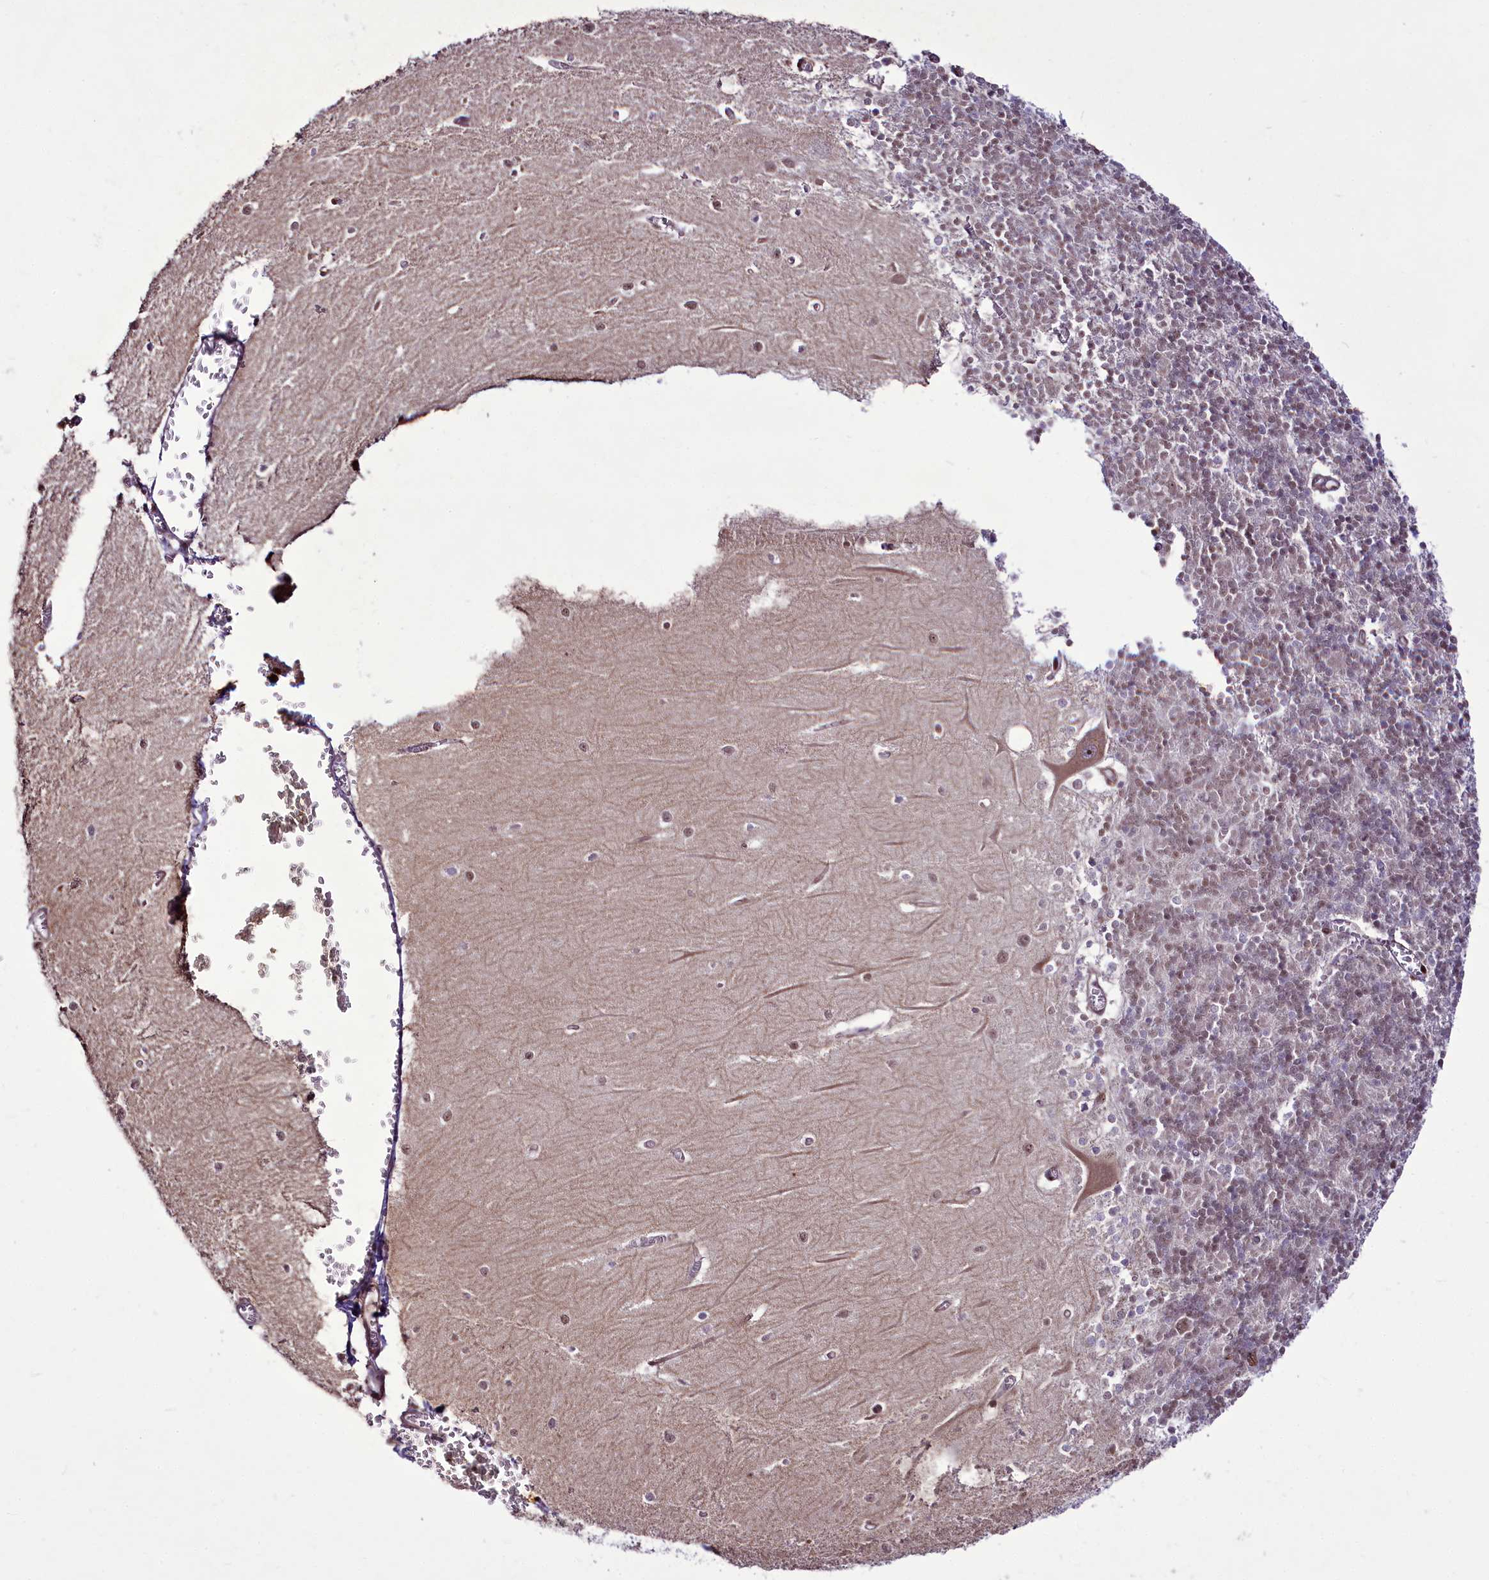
{"staining": {"intensity": "weak", "quantity": "<25%", "location": "nuclear"}, "tissue": "cerebellum", "cell_type": "Cells in granular layer", "image_type": "normal", "snomed": [{"axis": "morphology", "description": "Normal tissue, NOS"}, {"axis": "topography", "description": "Cerebellum"}], "caption": "High power microscopy photomicrograph of an immunohistochemistry image of normal cerebellum, revealing no significant staining in cells in granular layer.", "gene": "RSBN1", "patient": {"sex": "male", "age": 37}}